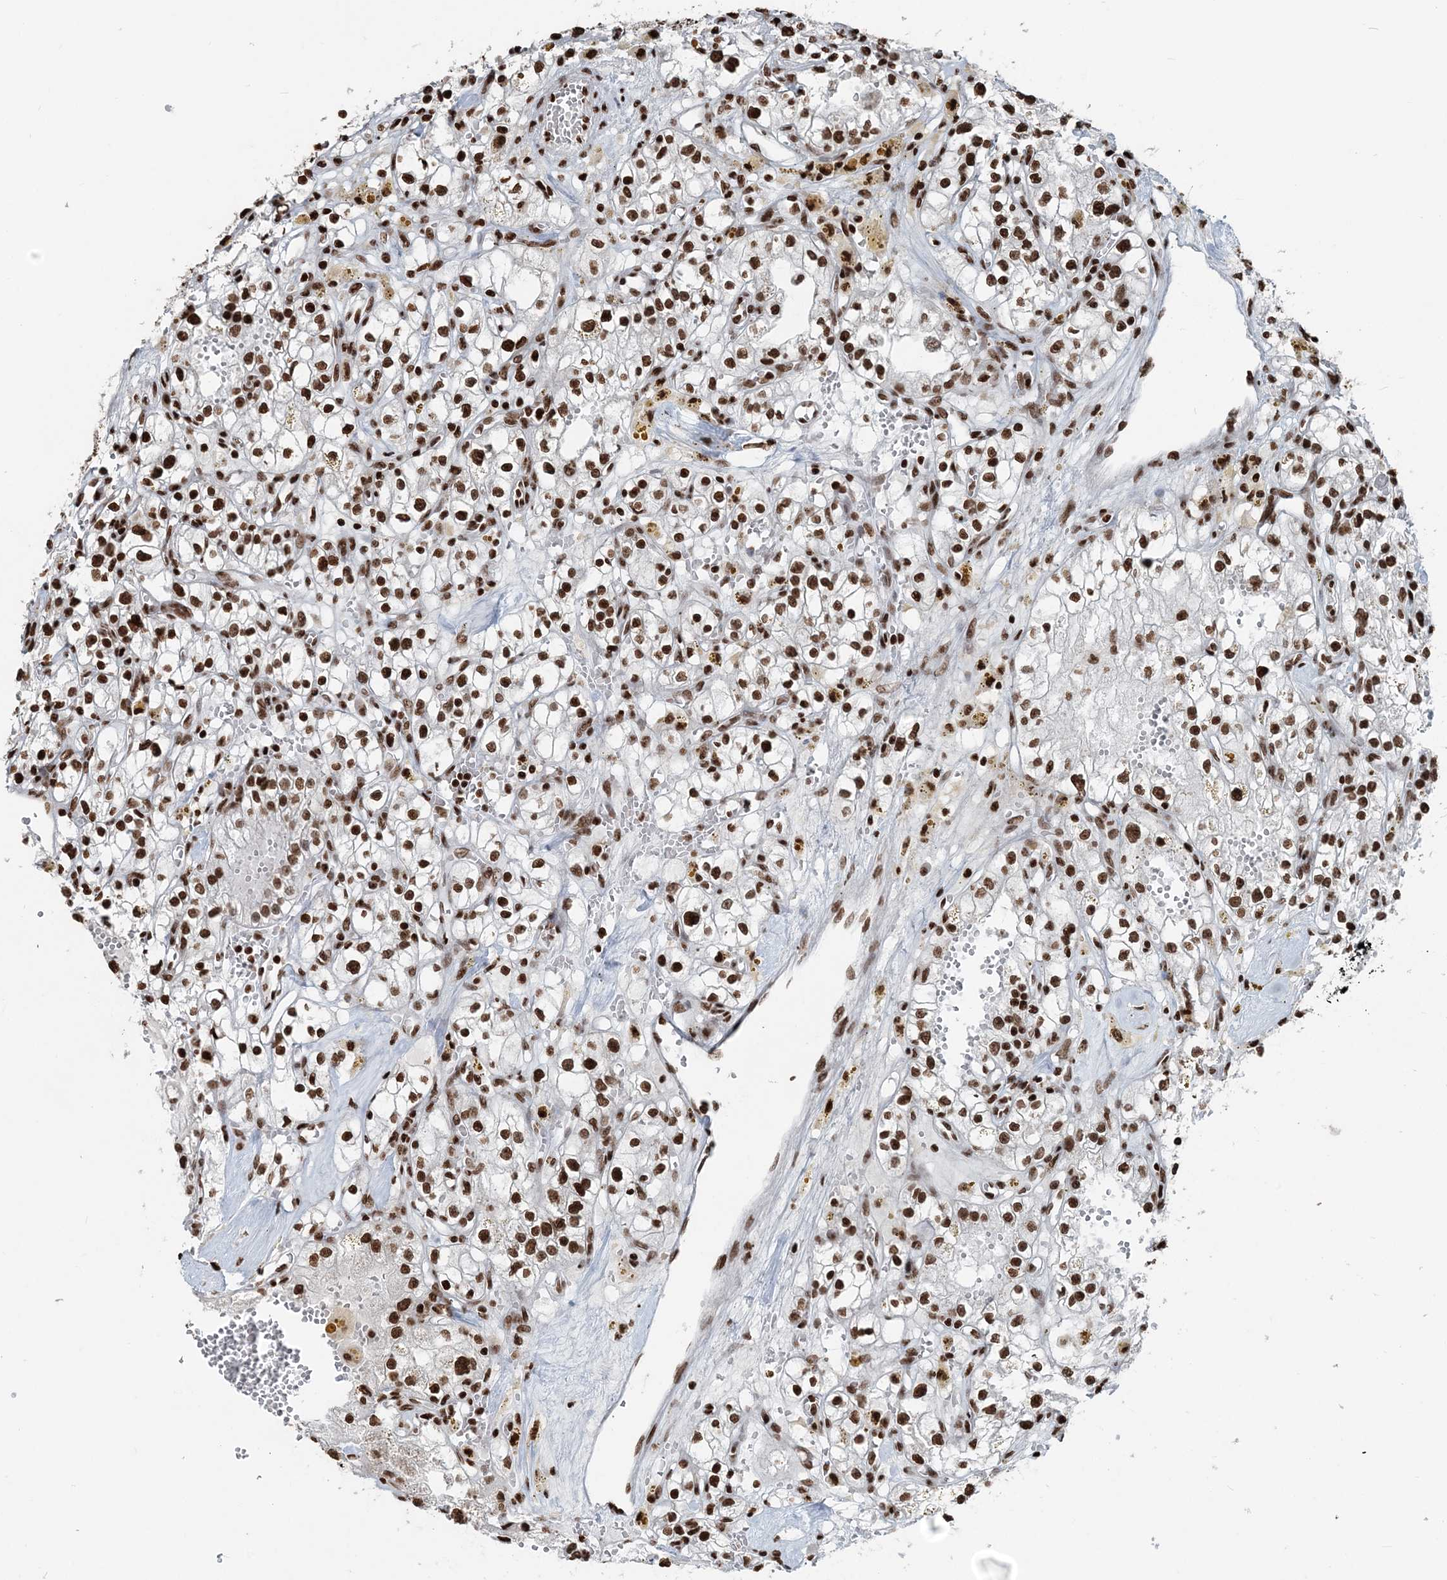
{"staining": {"intensity": "strong", "quantity": ">75%", "location": "nuclear"}, "tissue": "renal cancer", "cell_type": "Tumor cells", "image_type": "cancer", "snomed": [{"axis": "morphology", "description": "Adenocarcinoma, NOS"}, {"axis": "topography", "description": "Kidney"}], "caption": "Strong nuclear protein positivity is present in approximately >75% of tumor cells in renal adenocarcinoma.", "gene": "H3-3B", "patient": {"sex": "male", "age": 56}}